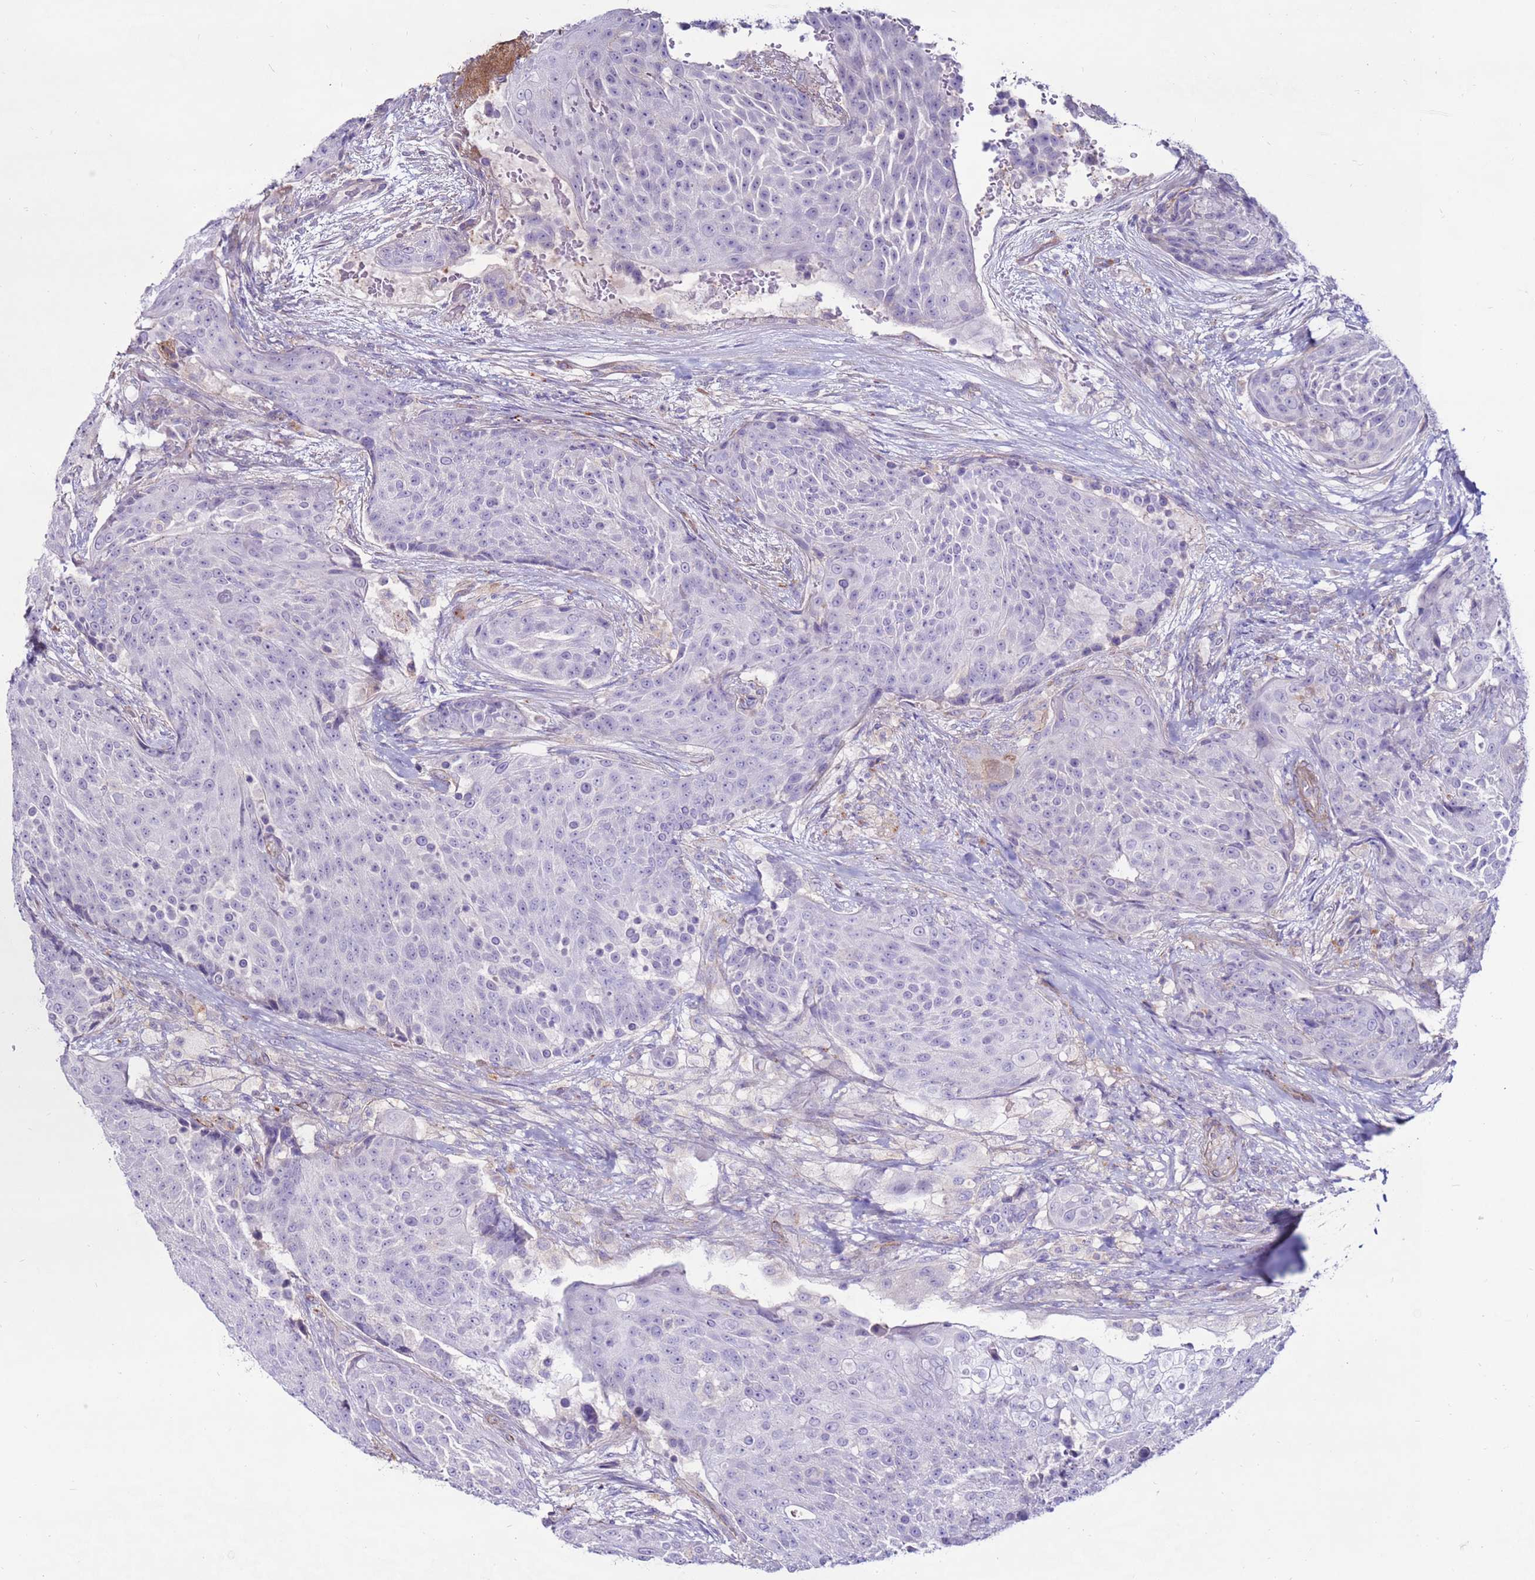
{"staining": {"intensity": "negative", "quantity": "none", "location": "none"}, "tissue": "urothelial cancer", "cell_type": "Tumor cells", "image_type": "cancer", "snomed": [{"axis": "morphology", "description": "Urothelial carcinoma, High grade"}, {"axis": "topography", "description": "Urinary bladder"}], "caption": "Tumor cells are negative for protein expression in human high-grade urothelial carcinoma.", "gene": "CLEC4M", "patient": {"sex": "female", "age": 63}}